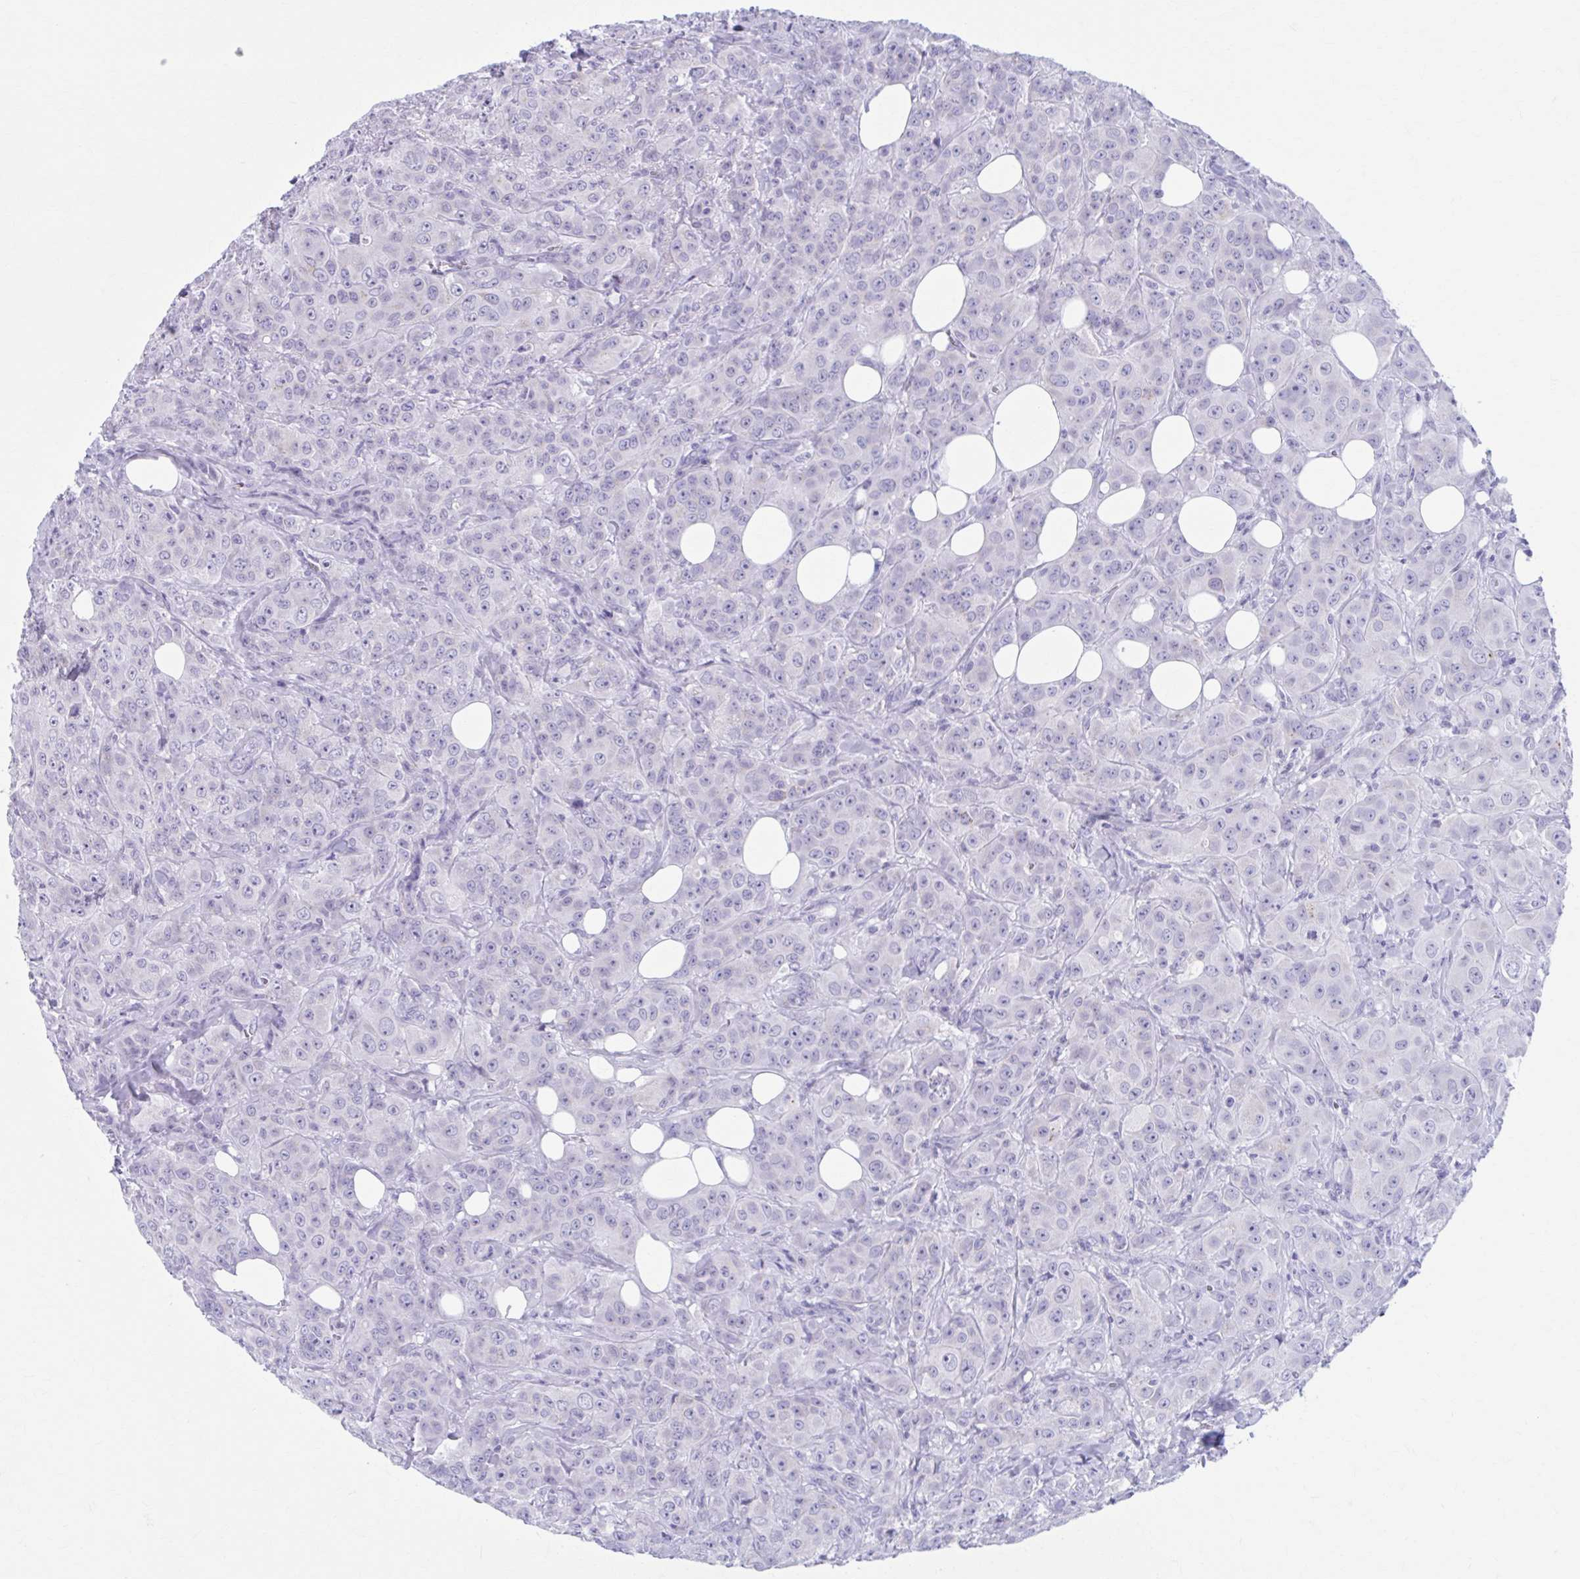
{"staining": {"intensity": "negative", "quantity": "none", "location": "none"}, "tissue": "breast cancer", "cell_type": "Tumor cells", "image_type": "cancer", "snomed": [{"axis": "morphology", "description": "Normal tissue, NOS"}, {"axis": "morphology", "description": "Duct carcinoma"}, {"axis": "topography", "description": "Breast"}], "caption": "IHC image of neoplastic tissue: human breast intraductal carcinoma stained with DAB displays no significant protein expression in tumor cells.", "gene": "KCNE2", "patient": {"sex": "female", "age": 43}}